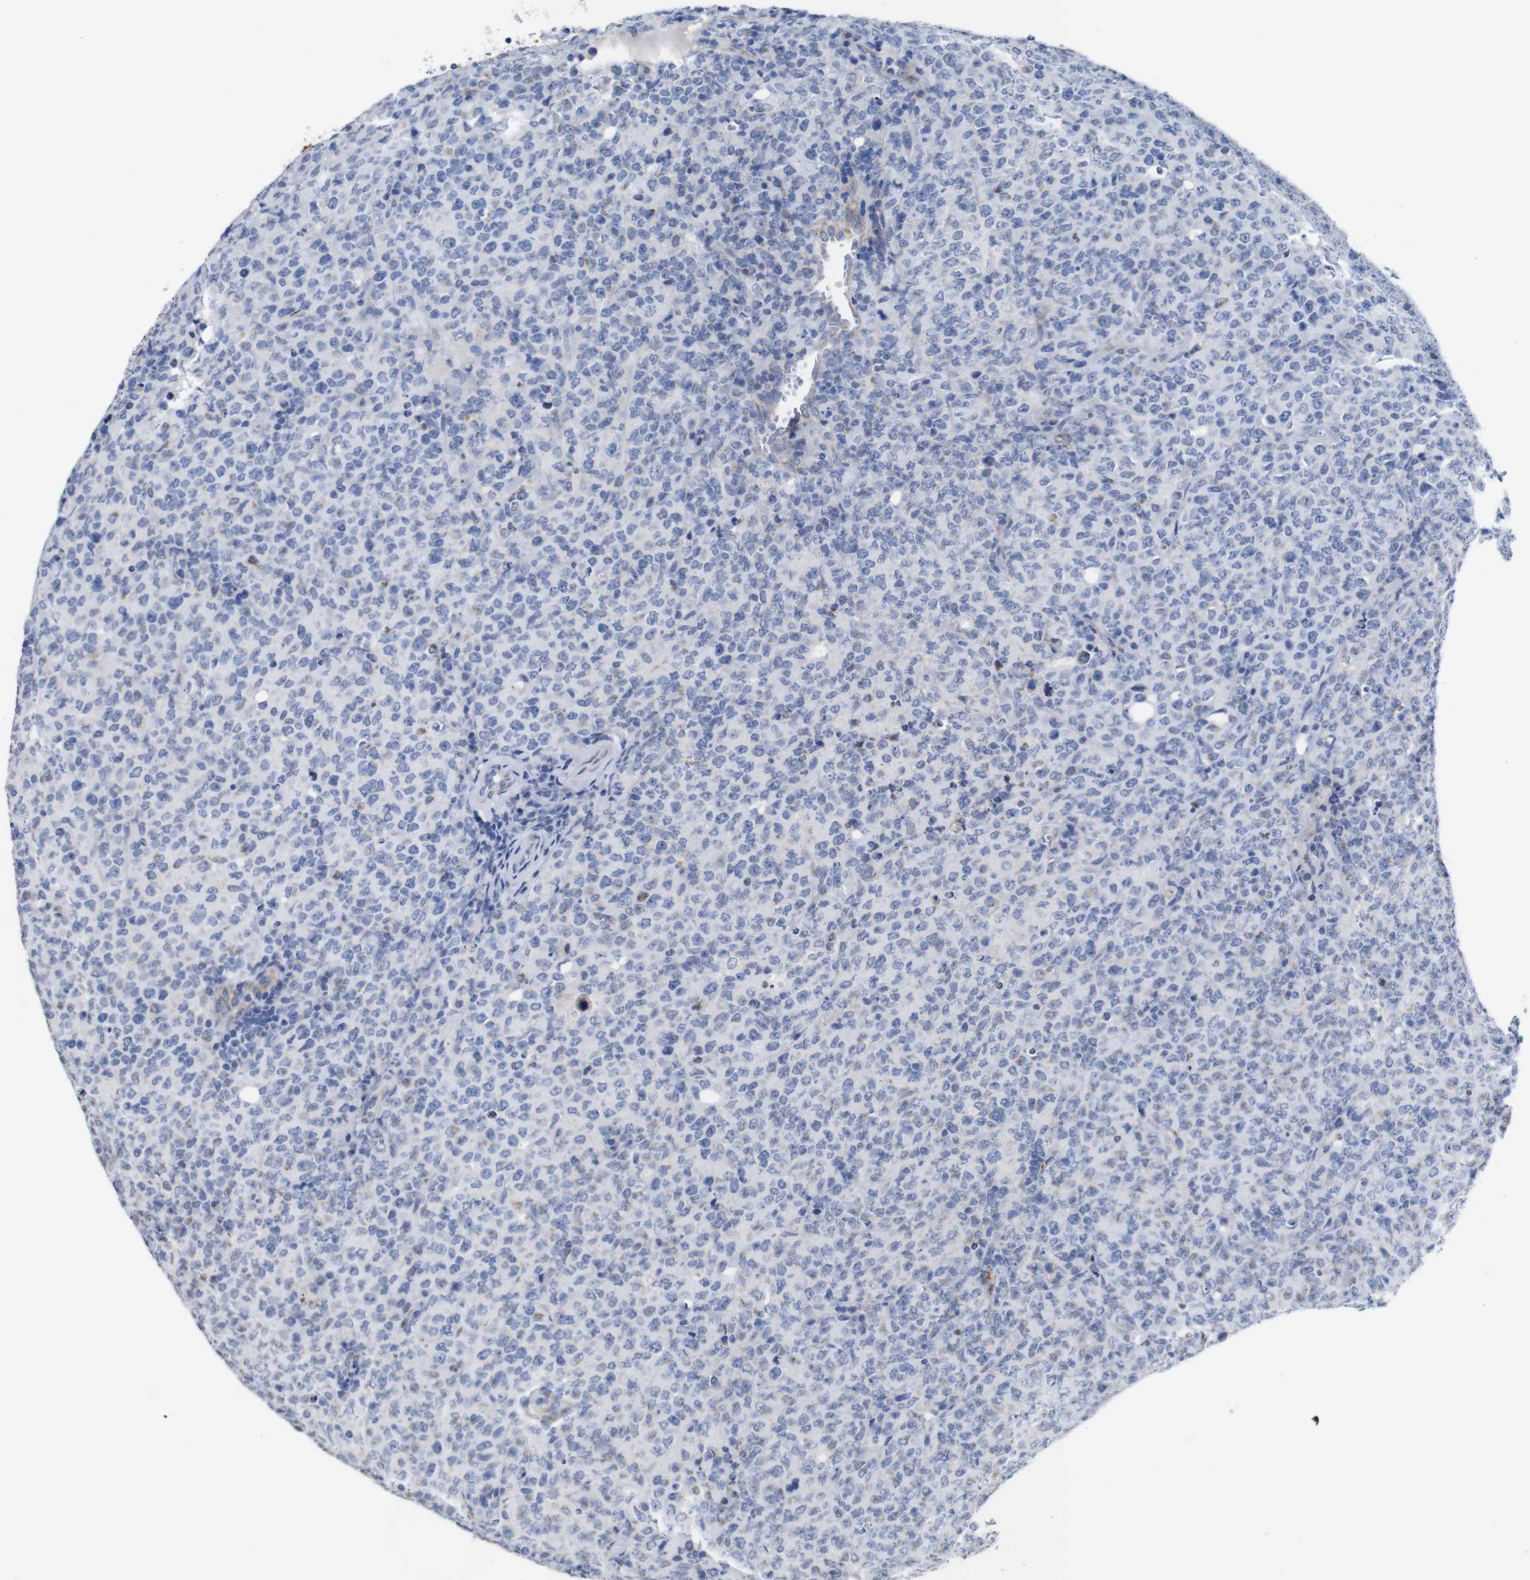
{"staining": {"intensity": "negative", "quantity": "none", "location": "none"}, "tissue": "lymphoma", "cell_type": "Tumor cells", "image_type": "cancer", "snomed": [{"axis": "morphology", "description": "Malignant lymphoma, non-Hodgkin's type, High grade"}, {"axis": "topography", "description": "Tonsil"}], "caption": "Human lymphoma stained for a protein using immunohistochemistry (IHC) exhibits no positivity in tumor cells.", "gene": "MAOA", "patient": {"sex": "female", "age": 36}}